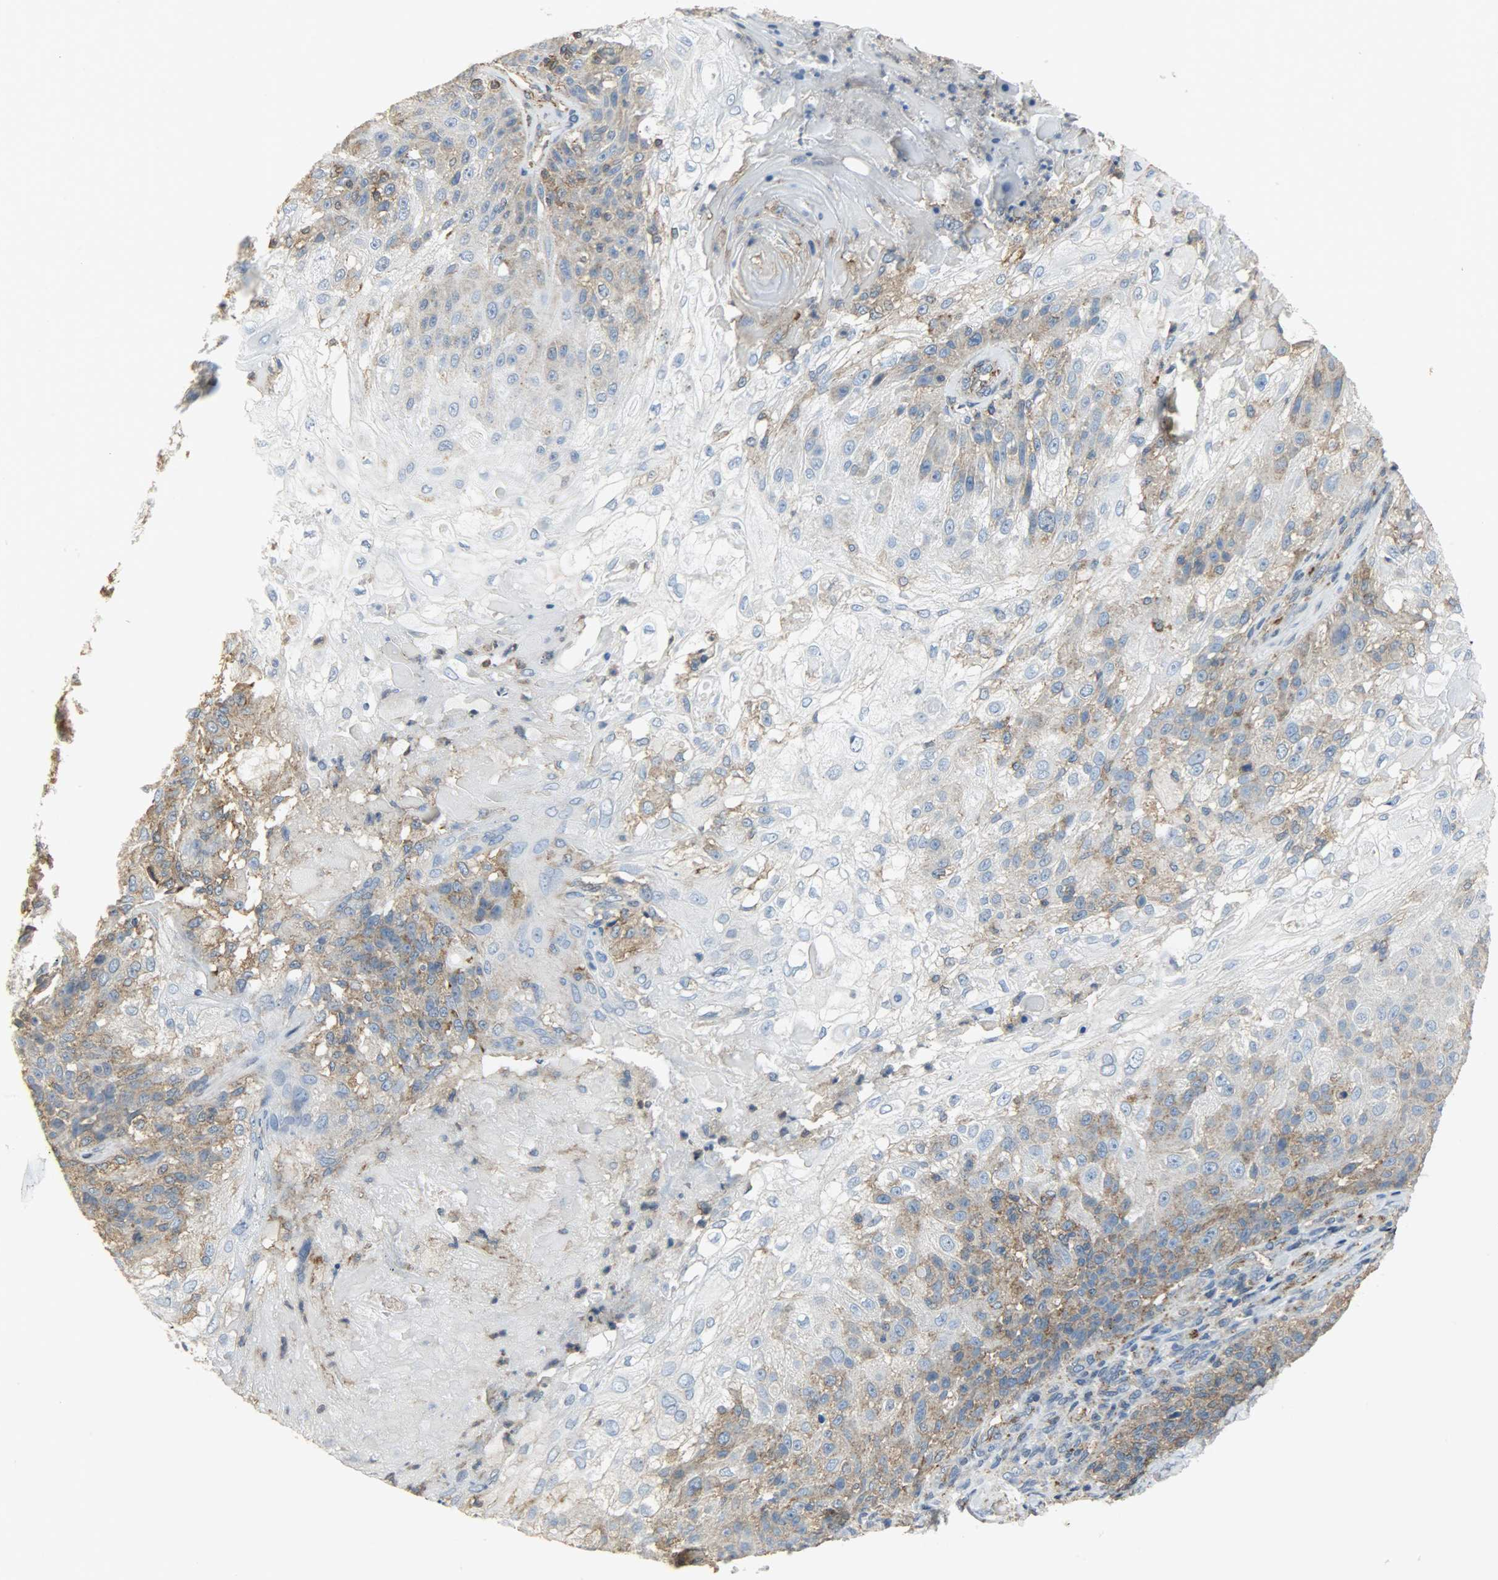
{"staining": {"intensity": "moderate", "quantity": ">75%", "location": "cytoplasmic/membranous"}, "tissue": "skin cancer", "cell_type": "Tumor cells", "image_type": "cancer", "snomed": [{"axis": "morphology", "description": "Normal tissue, NOS"}, {"axis": "morphology", "description": "Squamous cell carcinoma, NOS"}, {"axis": "topography", "description": "Skin"}], "caption": "Immunohistochemical staining of human skin cancer (squamous cell carcinoma) displays moderate cytoplasmic/membranous protein staining in about >75% of tumor cells.", "gene": "DNAJA4", "patient": {"sex": "female", "age": 83}}